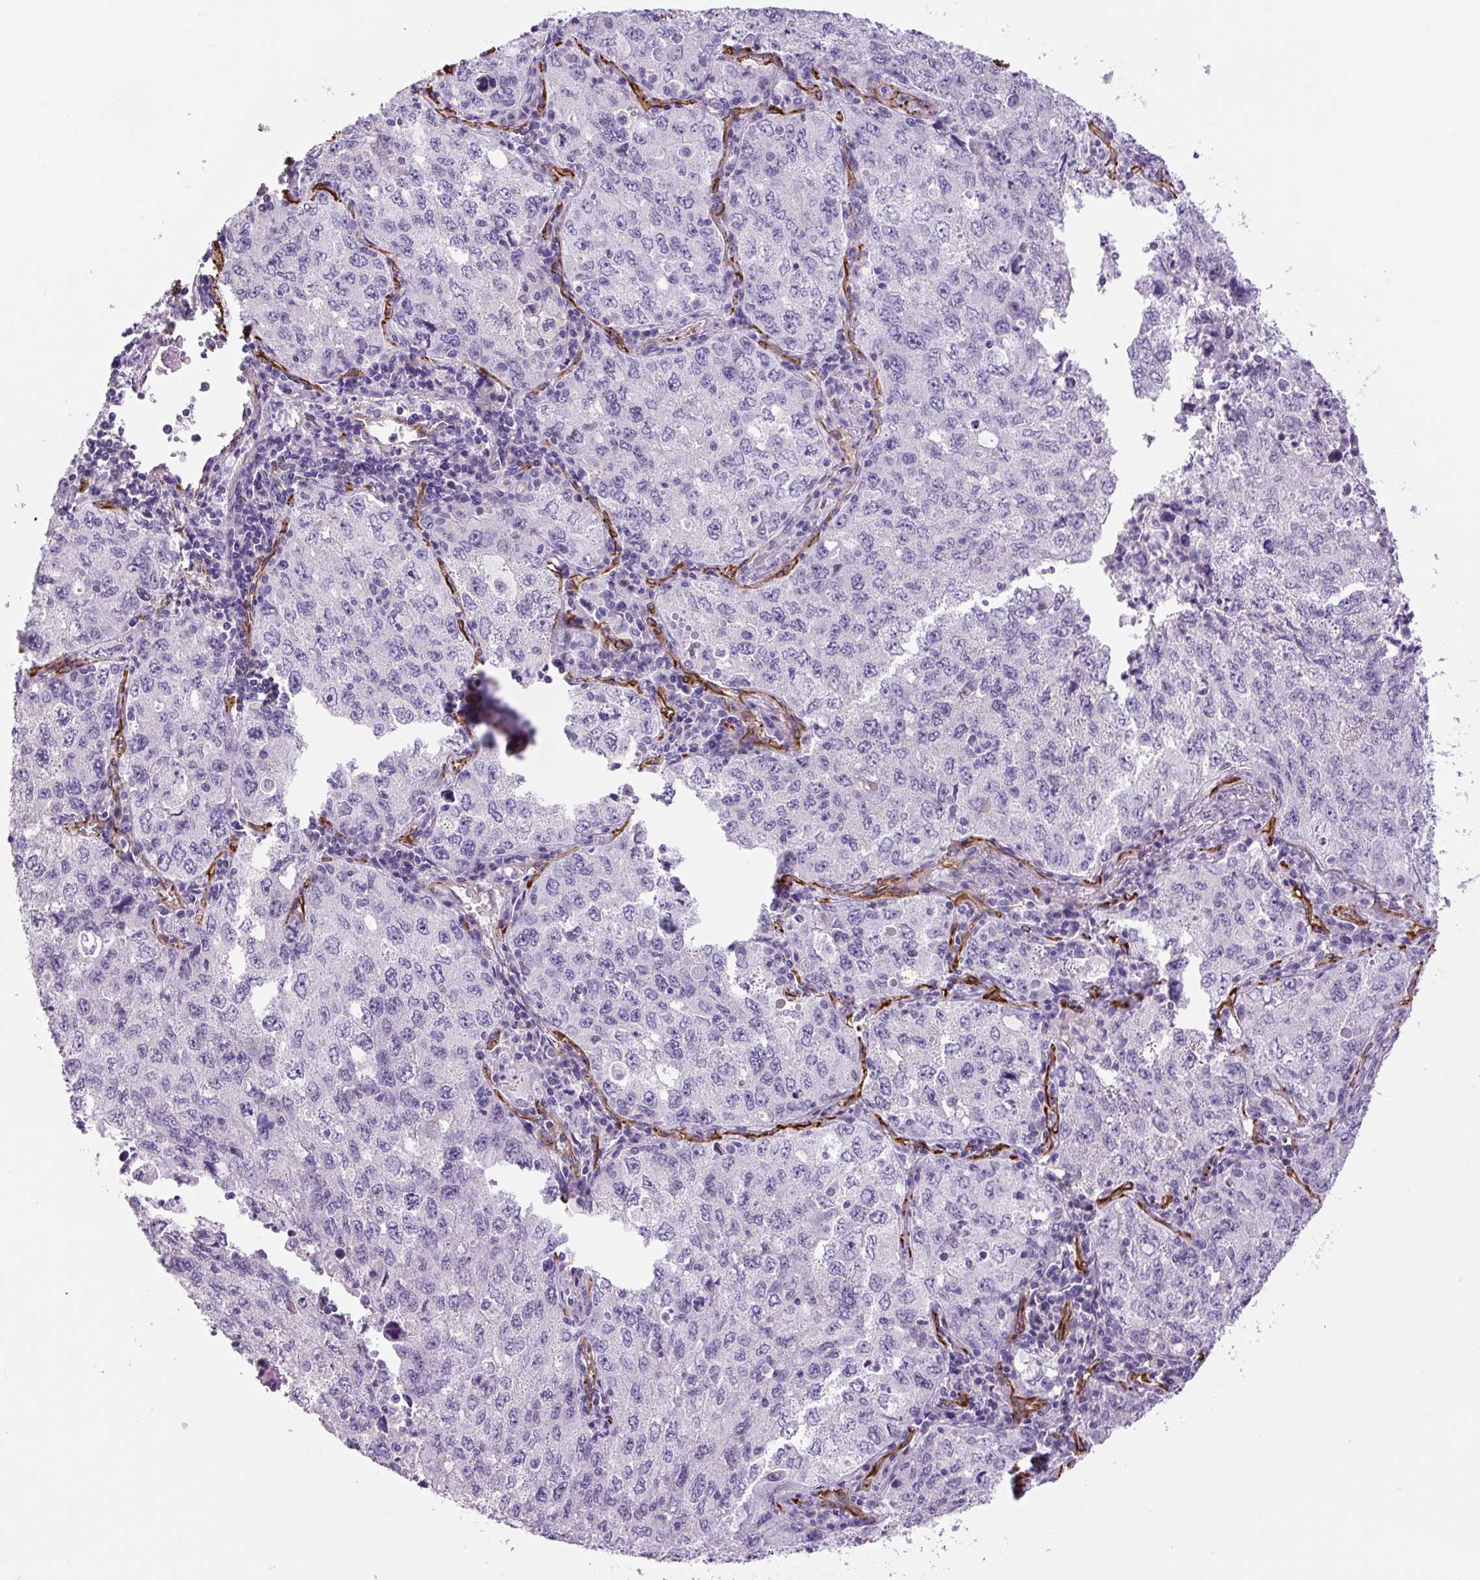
{"staining": {"intensity": "negative", "quantity": "none", "location": "none"}, "tissue": "lung cancer", "cell_type": "Tumor cells", "image_type": "cancer", "snomed": [{"axis": "morphology", "description": "Adenocarcinoma, NOS"}, {"axis": "topography", "description": "Lung"}], "caption": "An image of lung cancer (adenocarcinoma) stained for a protein shows no brown staining in tumor cells.", "gene": "NES", "patient": {"sex": "female", "age": 57}}